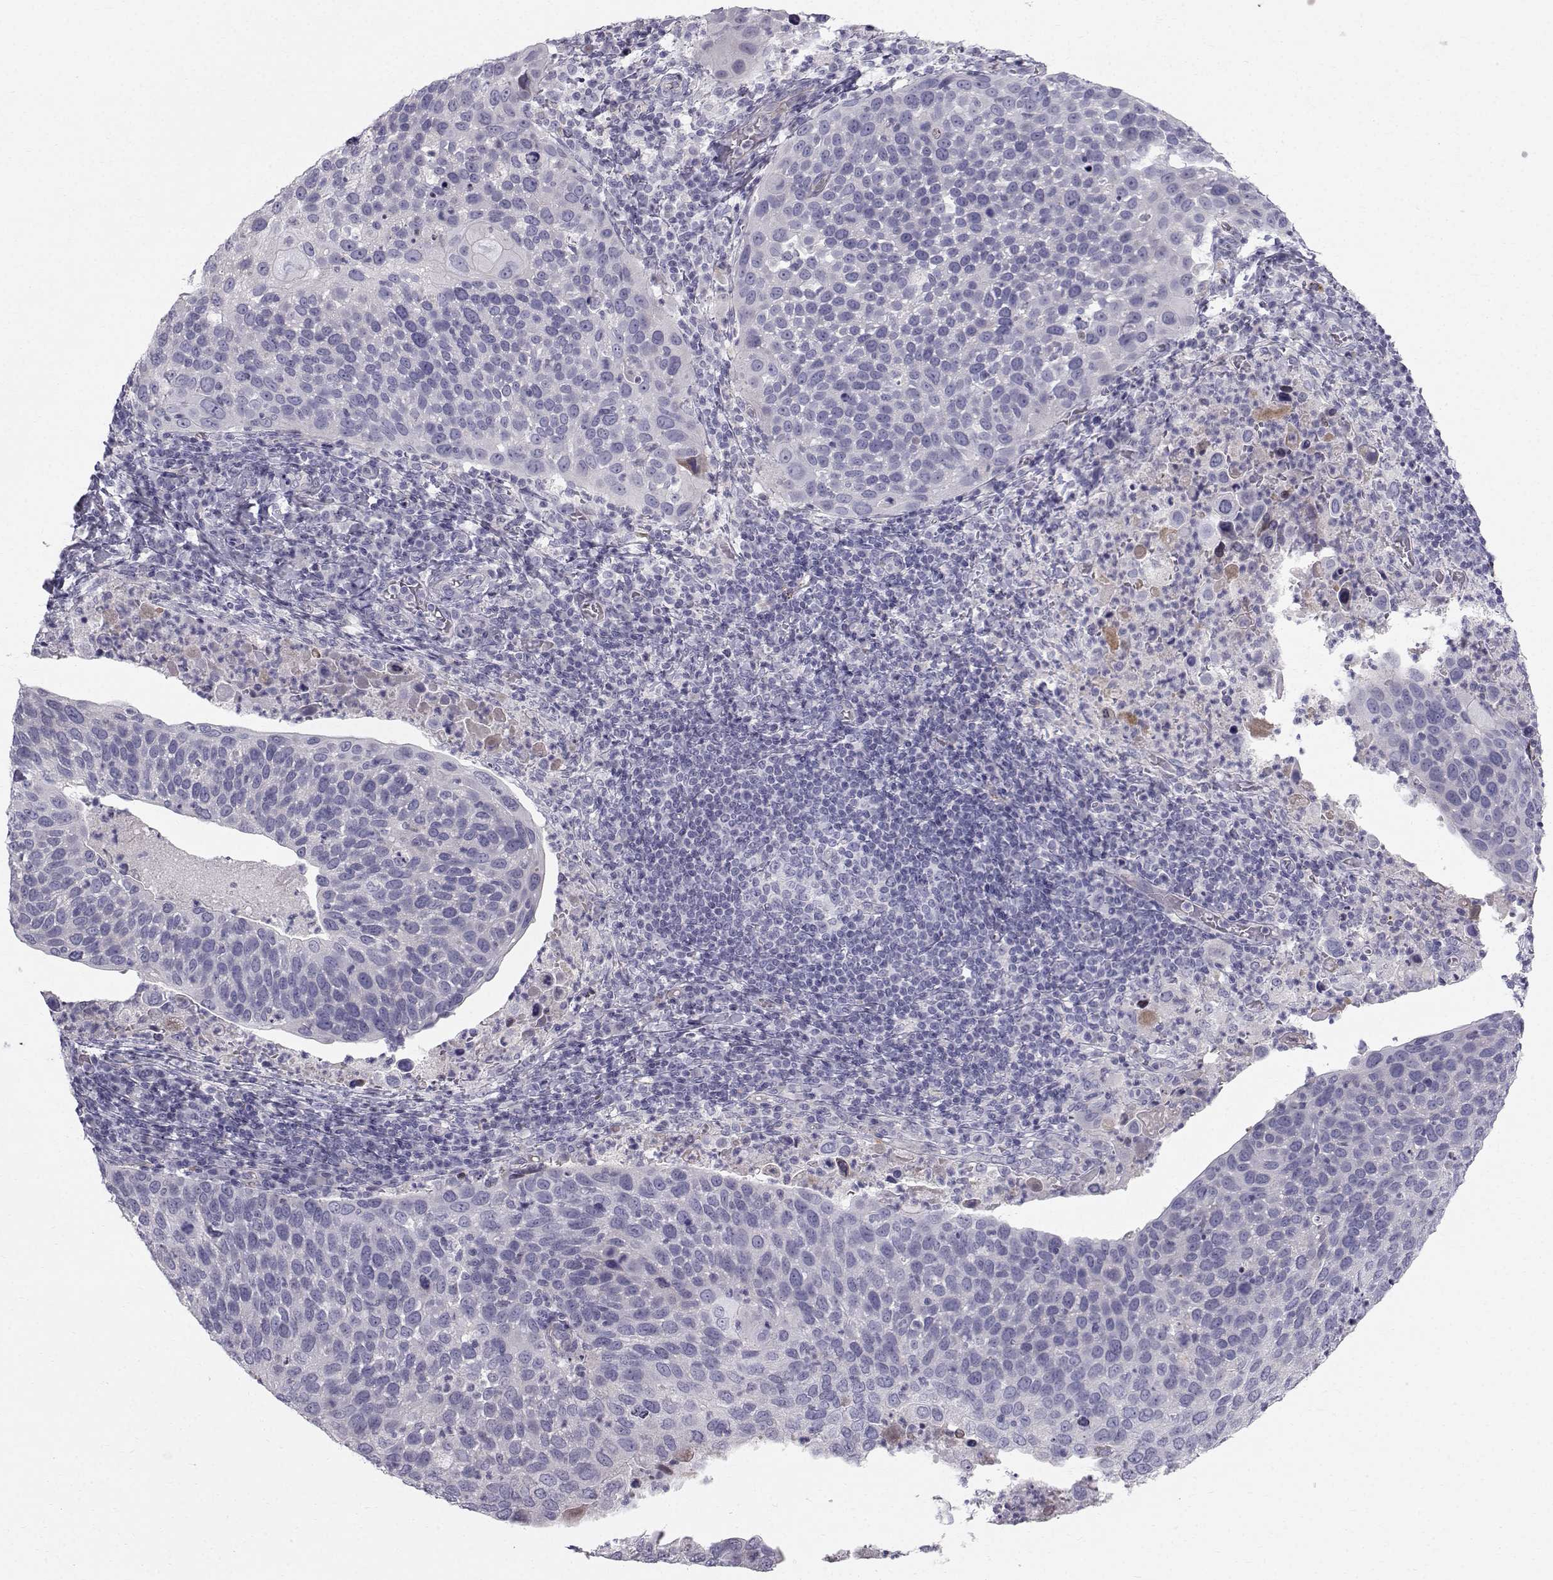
{"staining": {"intensity": "negative", "quantity": "none", "location": "none"}, "tissue": "cervical cancer", "cell_type": "Tumor cells", "image_type": "cancer", "snomed": [{"axis": "morphology", "description": "Squamous cell carcinoma, NOS"}, {"axis": "topography", "description": "Cervix"}], "caption": "A high-resolution micrograph shows immunohistochemistry (IHC) staining of cervical cancer, which reveals no significant expression in tumor cells. Nuclei are stained in blue.", "gene": "CALCR", "patient": {"sex": "female", "age": 54}}